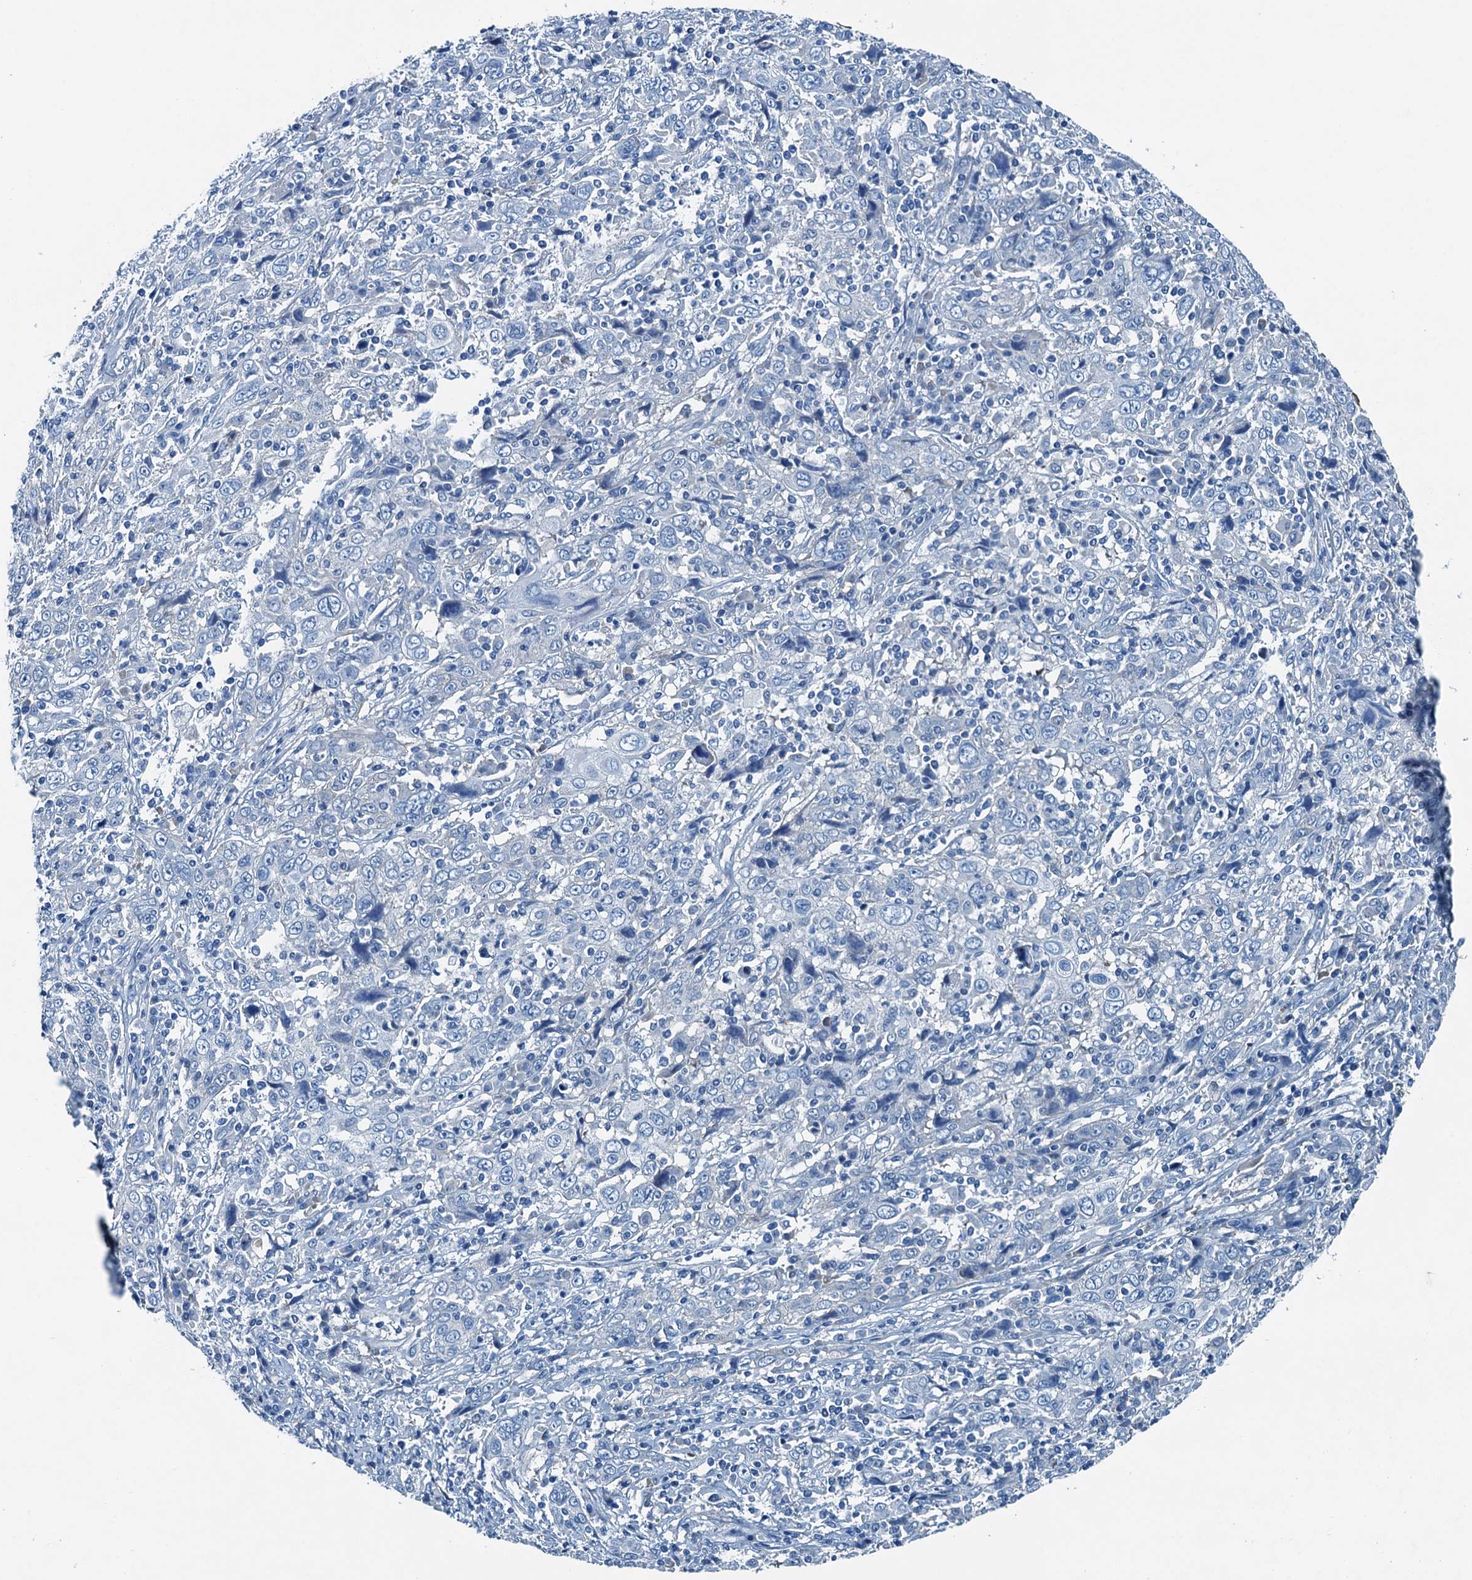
{"staining": {"intensity": "negative", "quantity": "none", "location": "none"}, "tissue": "cervical cancer", "cell_type": "Tumor cells", "image_type": "cancer", "snomed": [{"axis": "morphology", "description": "Squamous cell carcinoma, NOS"}, {"axis": "topography", "description": "Cervix"}], "caption": "IHC of human squamous cell carcinoma (cervical) displays no staining in tumor cells.", "gene": "RAB3IL1", "patient": {"sex": "female", "age": 46}}